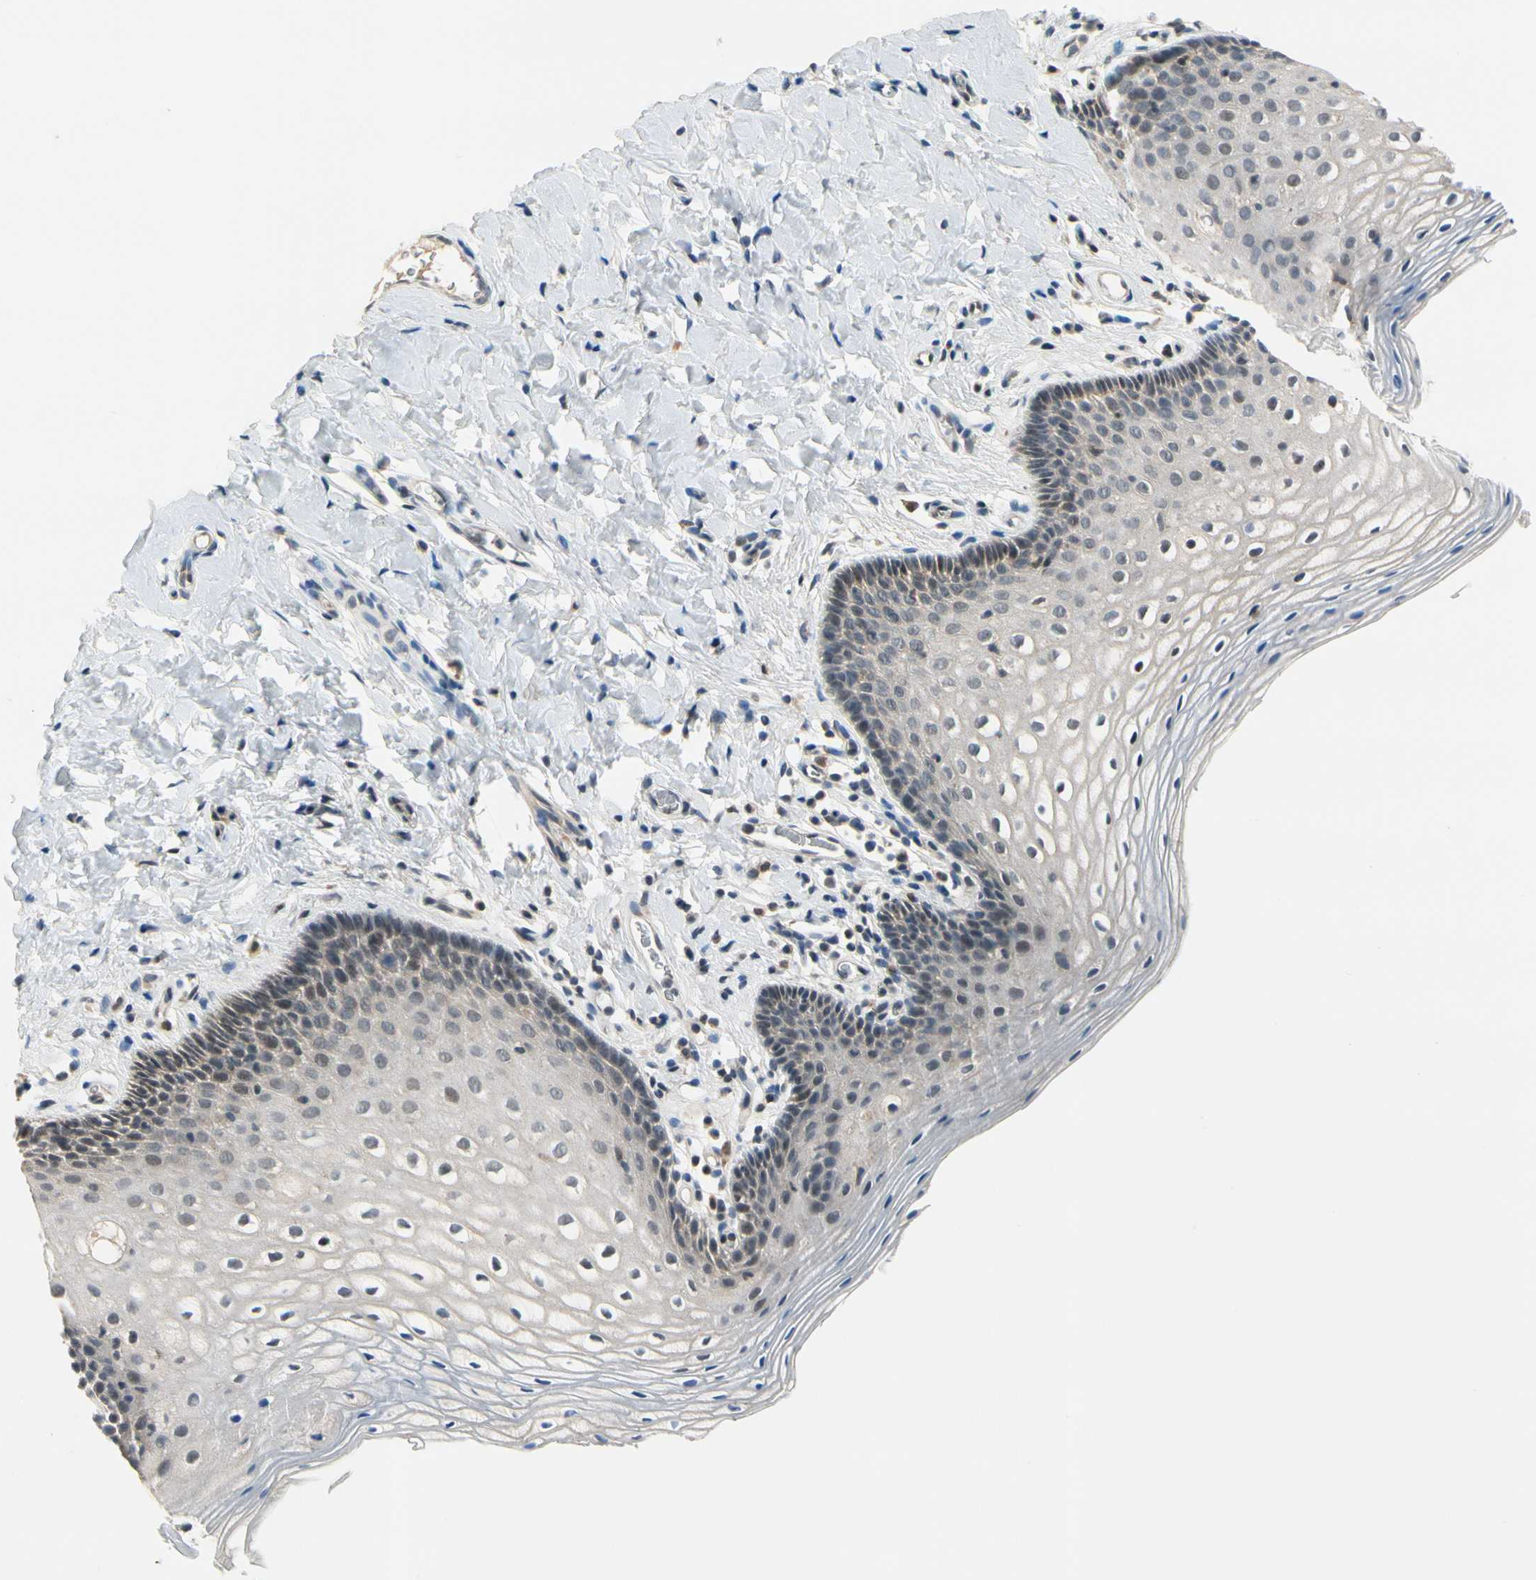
{"staining": {"intensity": "weak", "quantity": "<25%", "location": "cytoplasmic/membranous"}, "tissue": "vagina", "cell_type": "Squamous epithelial cells", "image_type": "normal", "snomed": [{"axis": "morphology", "description": "Normal tissue, NOS"}, {"axis": "topography", "description": "Vagina"}], "caption": "Immunohistochemistry photomicrograph of benign vagina: human vagina stained with DAB (3,3'-diaminobenzidine) demonstrates no significant protein staining in squamous epithelial cells.", "gene": "TAF12", "patient": {"sex": "female", "age": 55}}